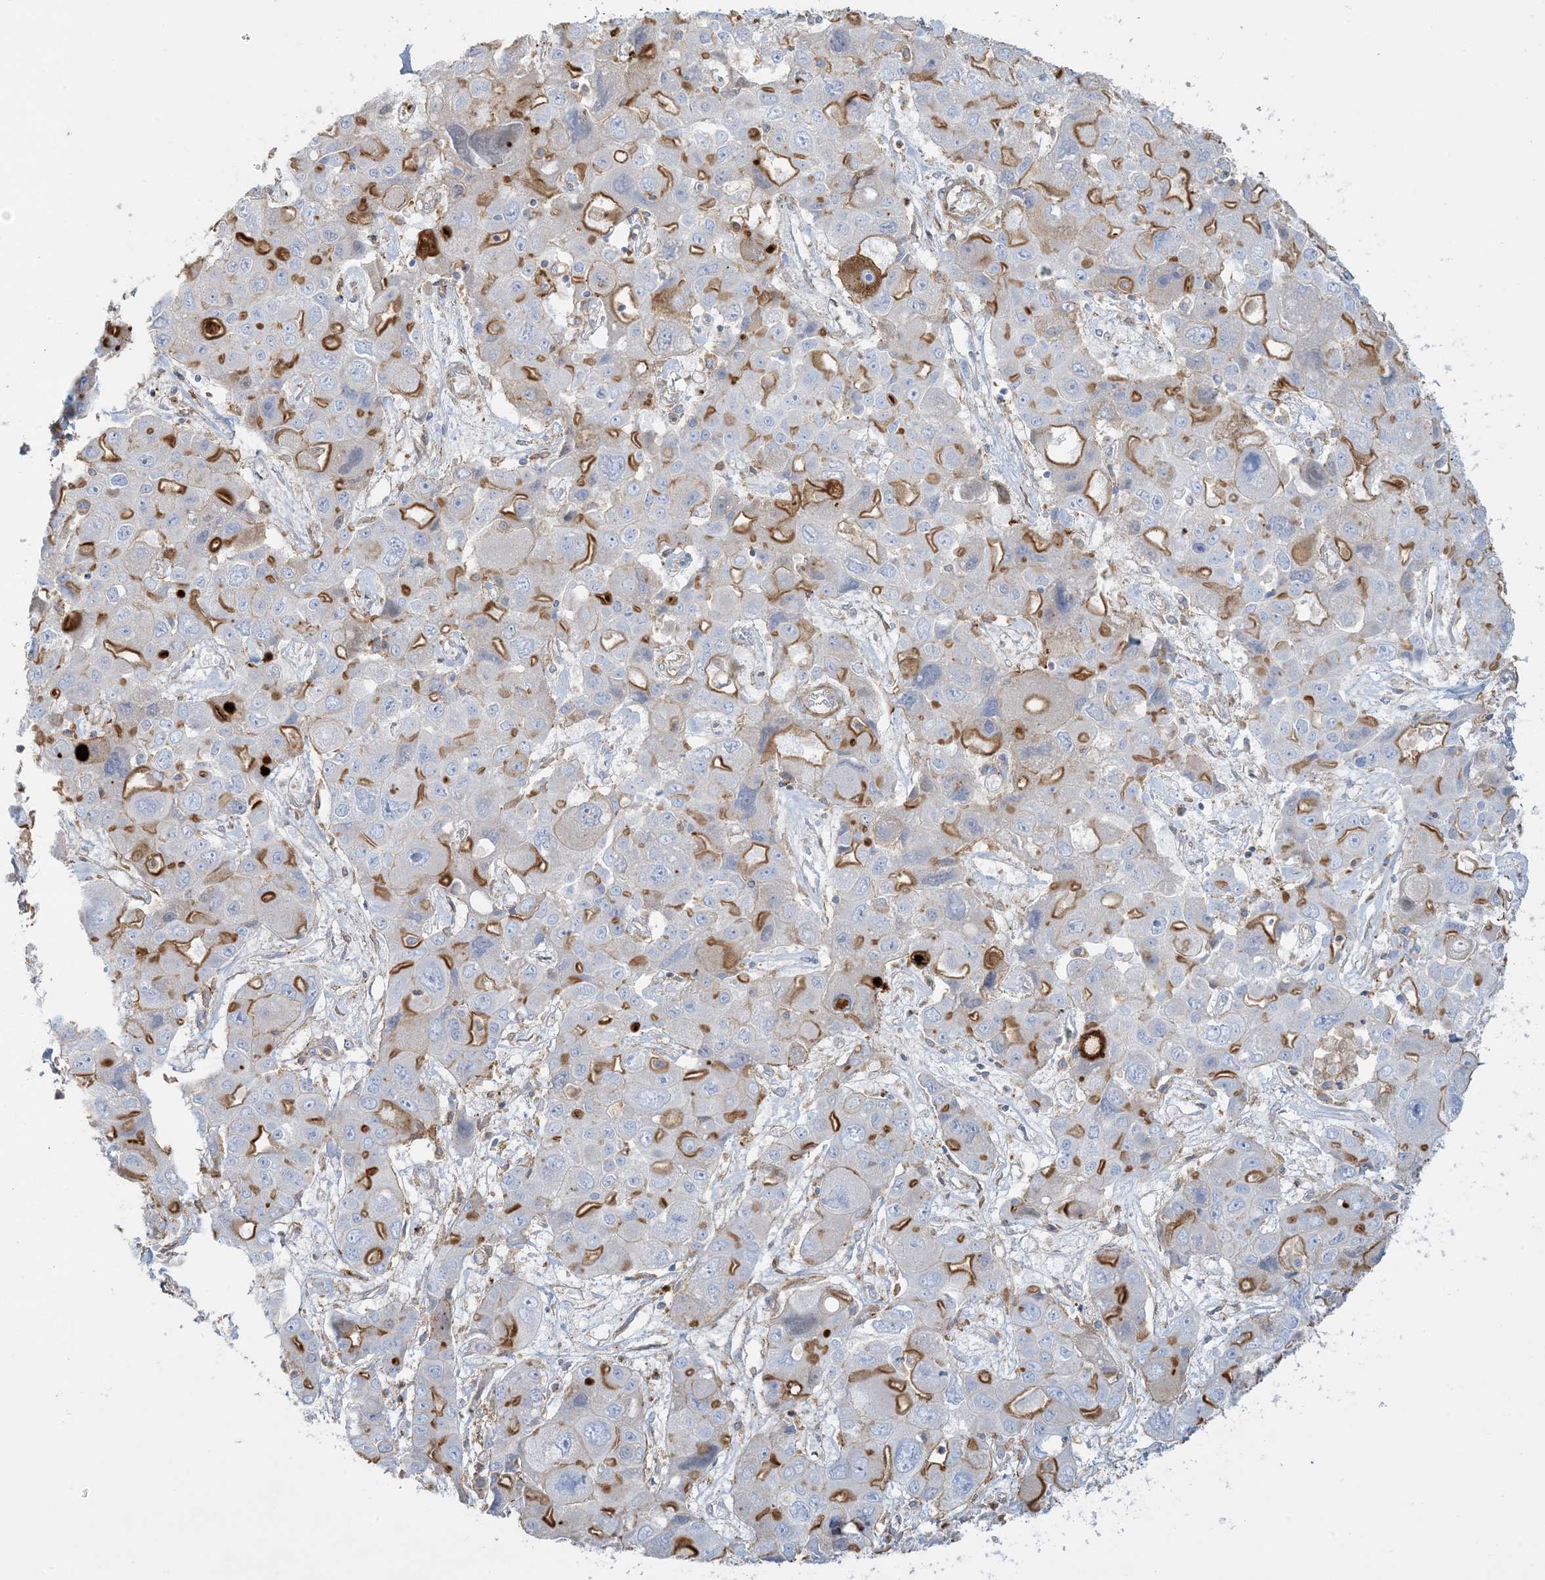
{"staining": {"intensity": "moderate", "quantity": "25%-75%", "location": "cytoplasmic/membranous"}, "tissue": "liver cancer", "cell_type": "Tumor cells", "image_type": "cancer", "snomed": [{"axis": "morphology", "description": "Cholangiocarcinoma"}, {"axis": "topography", "description": "Liver"}], "caption": "Tumor cells demonstrate moderate cytoplasmic/membranous staining in approximately 25%-75% of cells in liver cancer (cholangiocarcinoma).", "gene": "GTF3C2", "patient": {"sex": "male", "age": 67}}